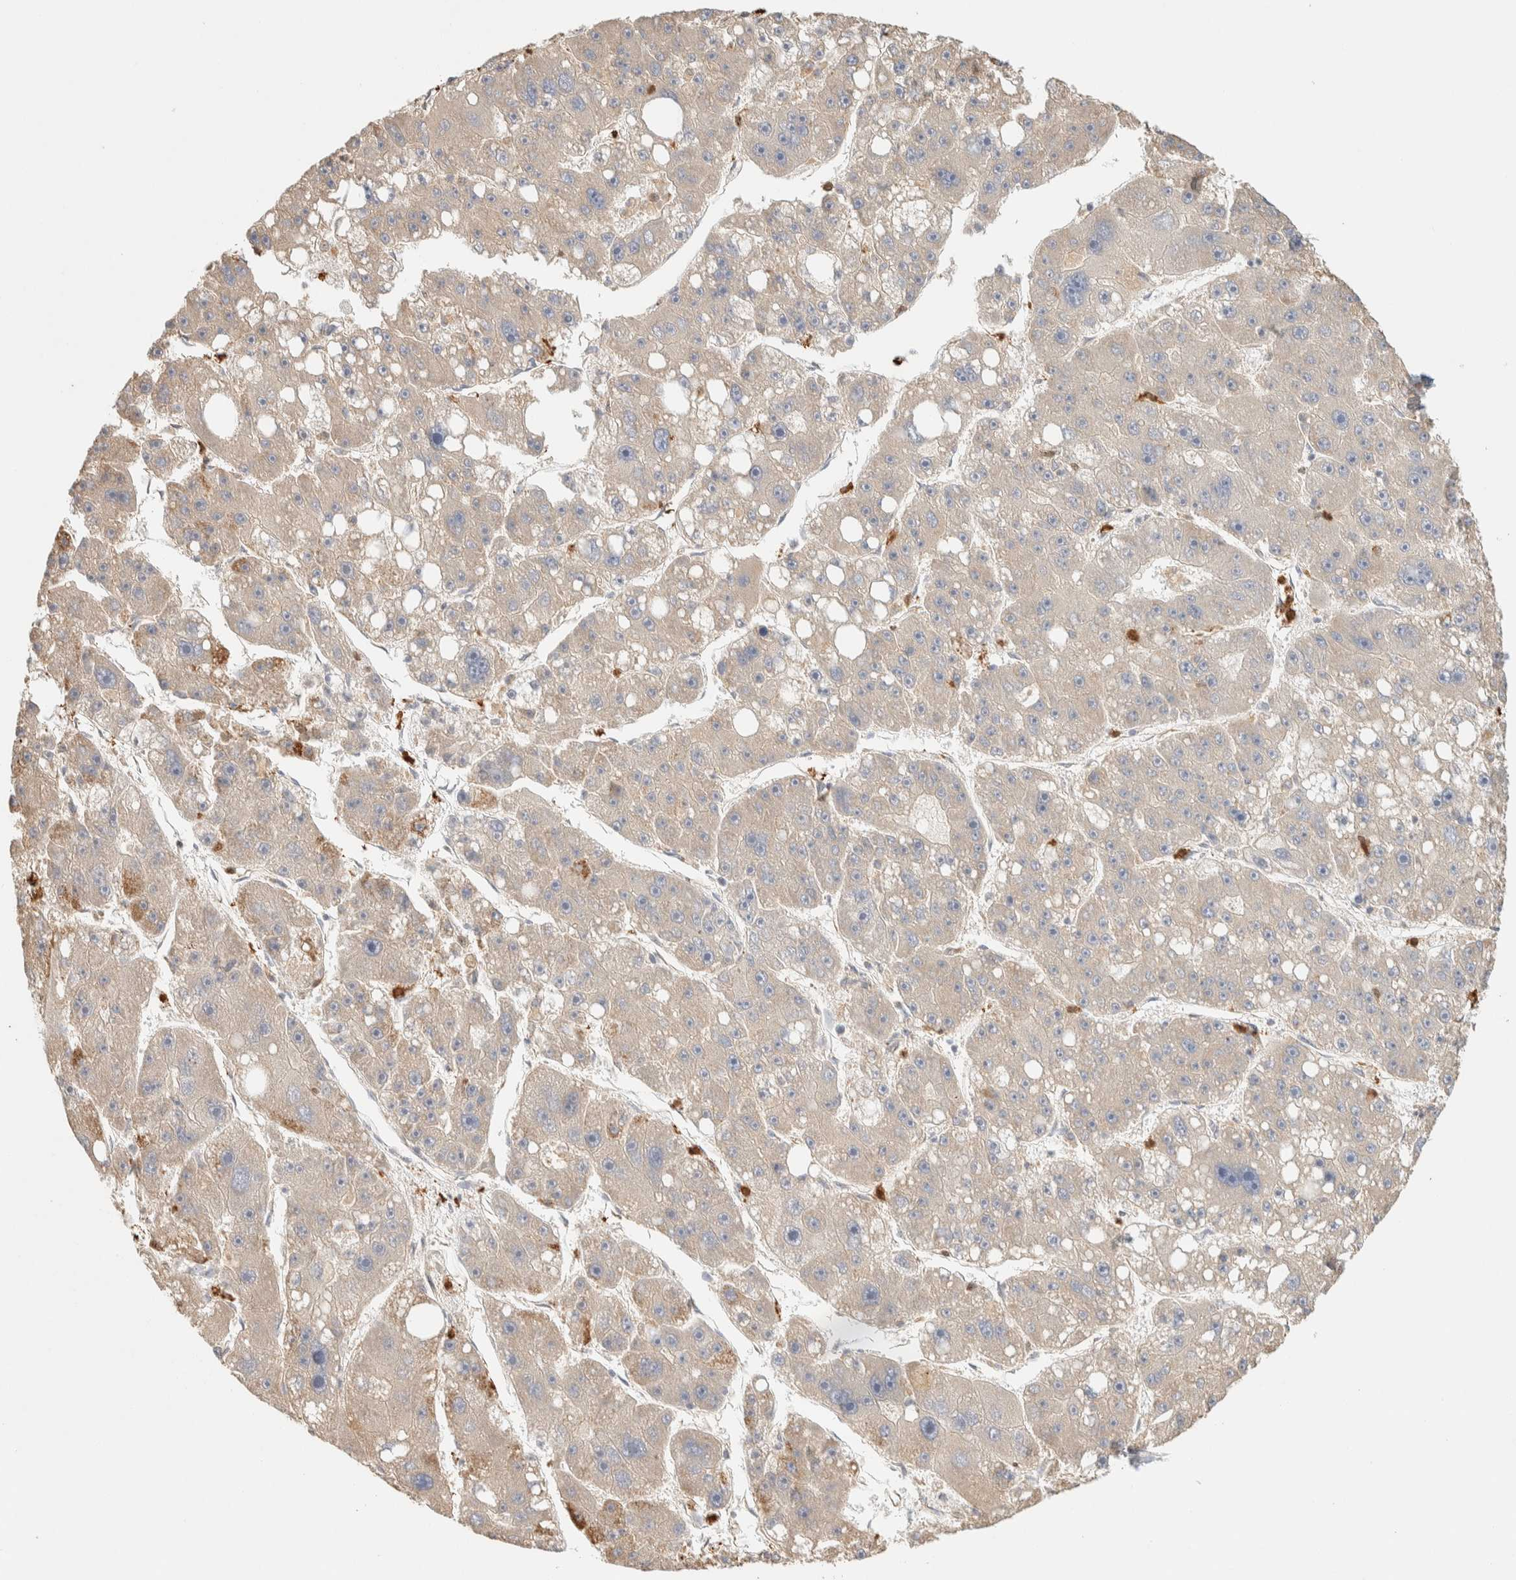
{"staining": {"intensity": "weak", "quantity": ">75%", "location": "cytoplasmic/membranous"}, "tissue": "liver cancer", "cell_type": "Tumor cells", "image_type": "cancer", "snomed": [{"axis": "morphology", "description": "Carcinoma, Hepatocellular, NOS"}, {"axis": "topography", "description": "Liver"}], "caption": "Immunohistochemical staining of liver hepatocellular carcinoma displays low levels of weak cytoplasmic/membranous staining in approximately >75% of tumor cells.", "gene": "TTC3", "patient": {"sex": "female", "age": 61}}